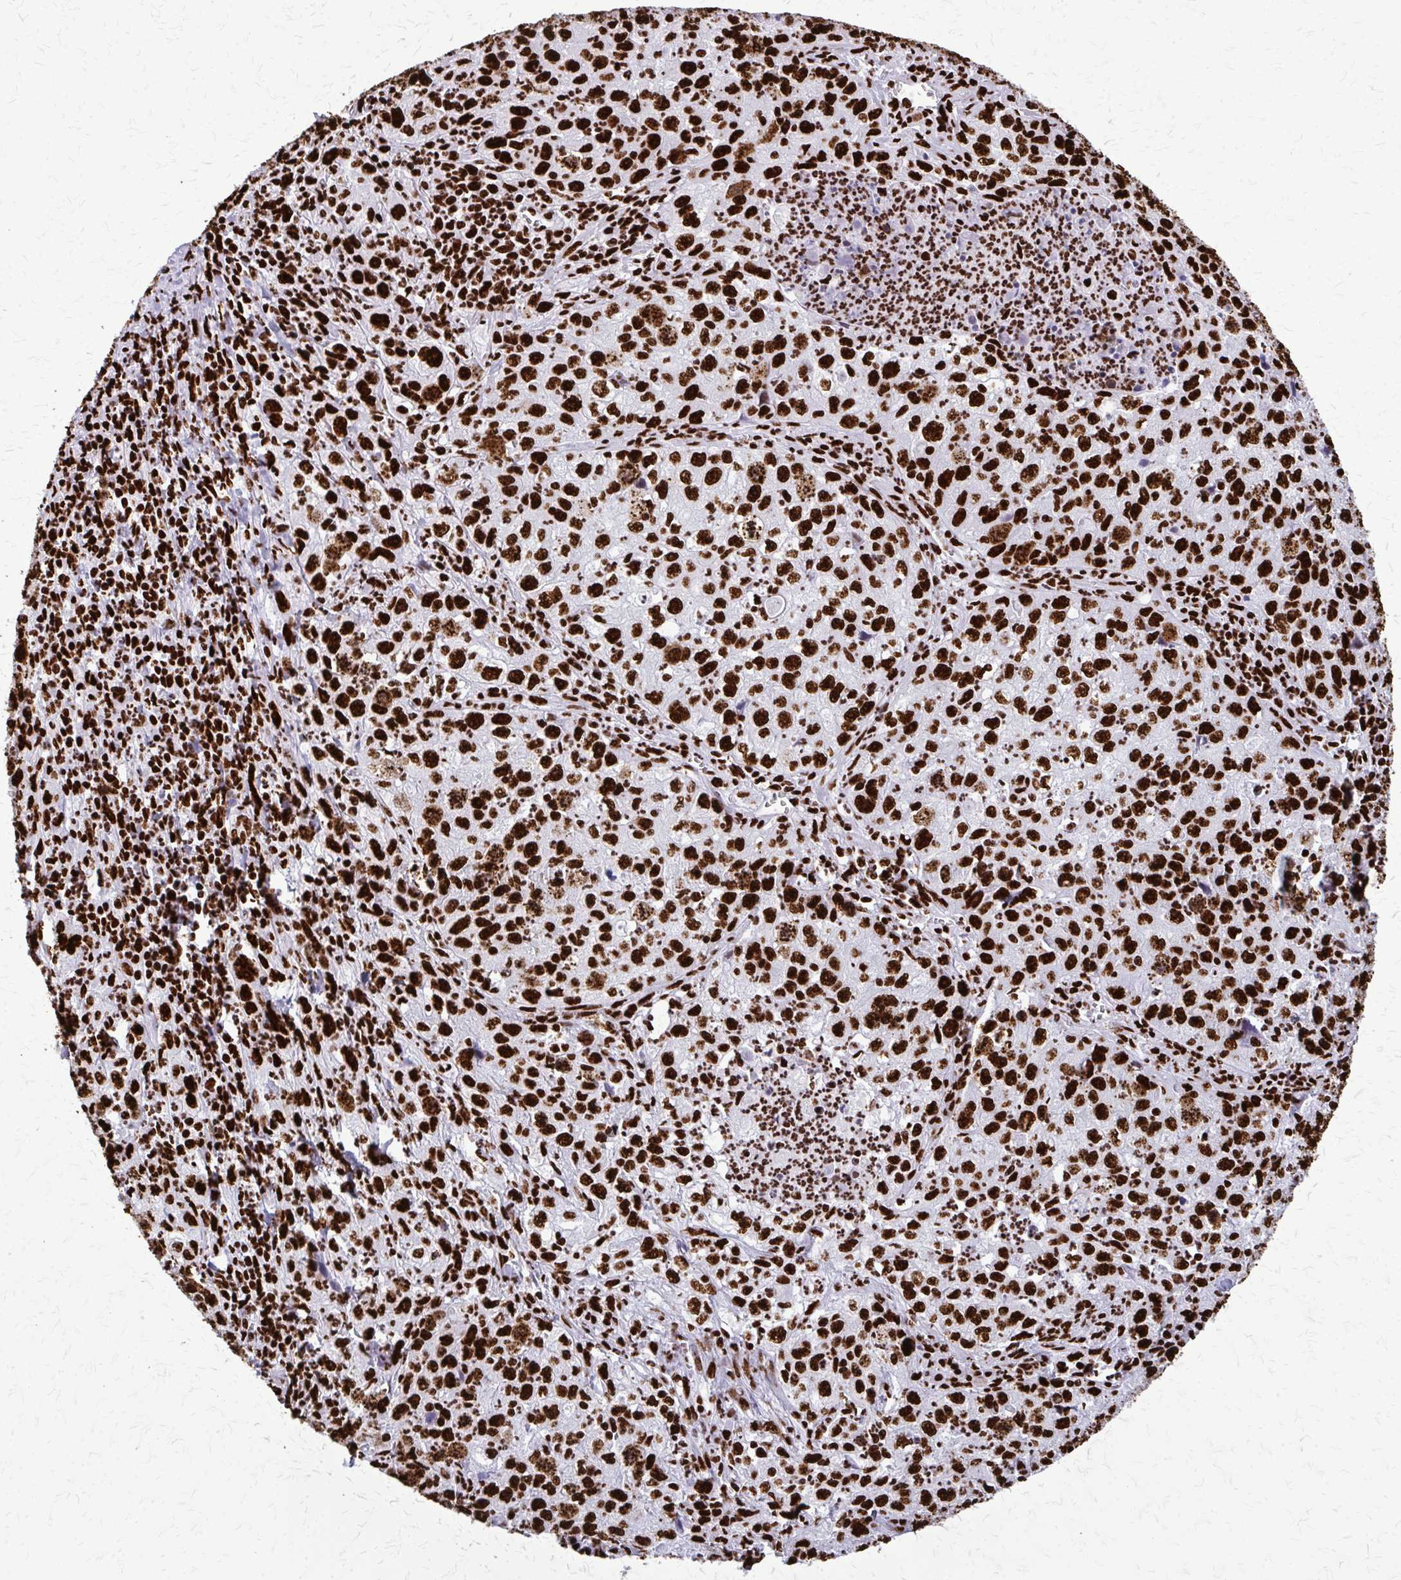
{"staining": {"intensity": "strong", "quantity": ">75%", "location": "nuclear"}, "tissue": "lung cancer", "cell_type": "Tumor cells", "image_type": "cancer", "snomed": [{"axis": "morphology", "description": "Squamous cell carcinoma, NOS"}, {"axis": "topography", "description": "Lung"}], "caption": "This photomicrograph demonstrates IHC staining of squamous cell carcinoma (lung), with high strong nuclear staining in approximately >75% of tumor cells.", "gene": "SFPQ", "patient": {"sex": "male", "age": 71}}